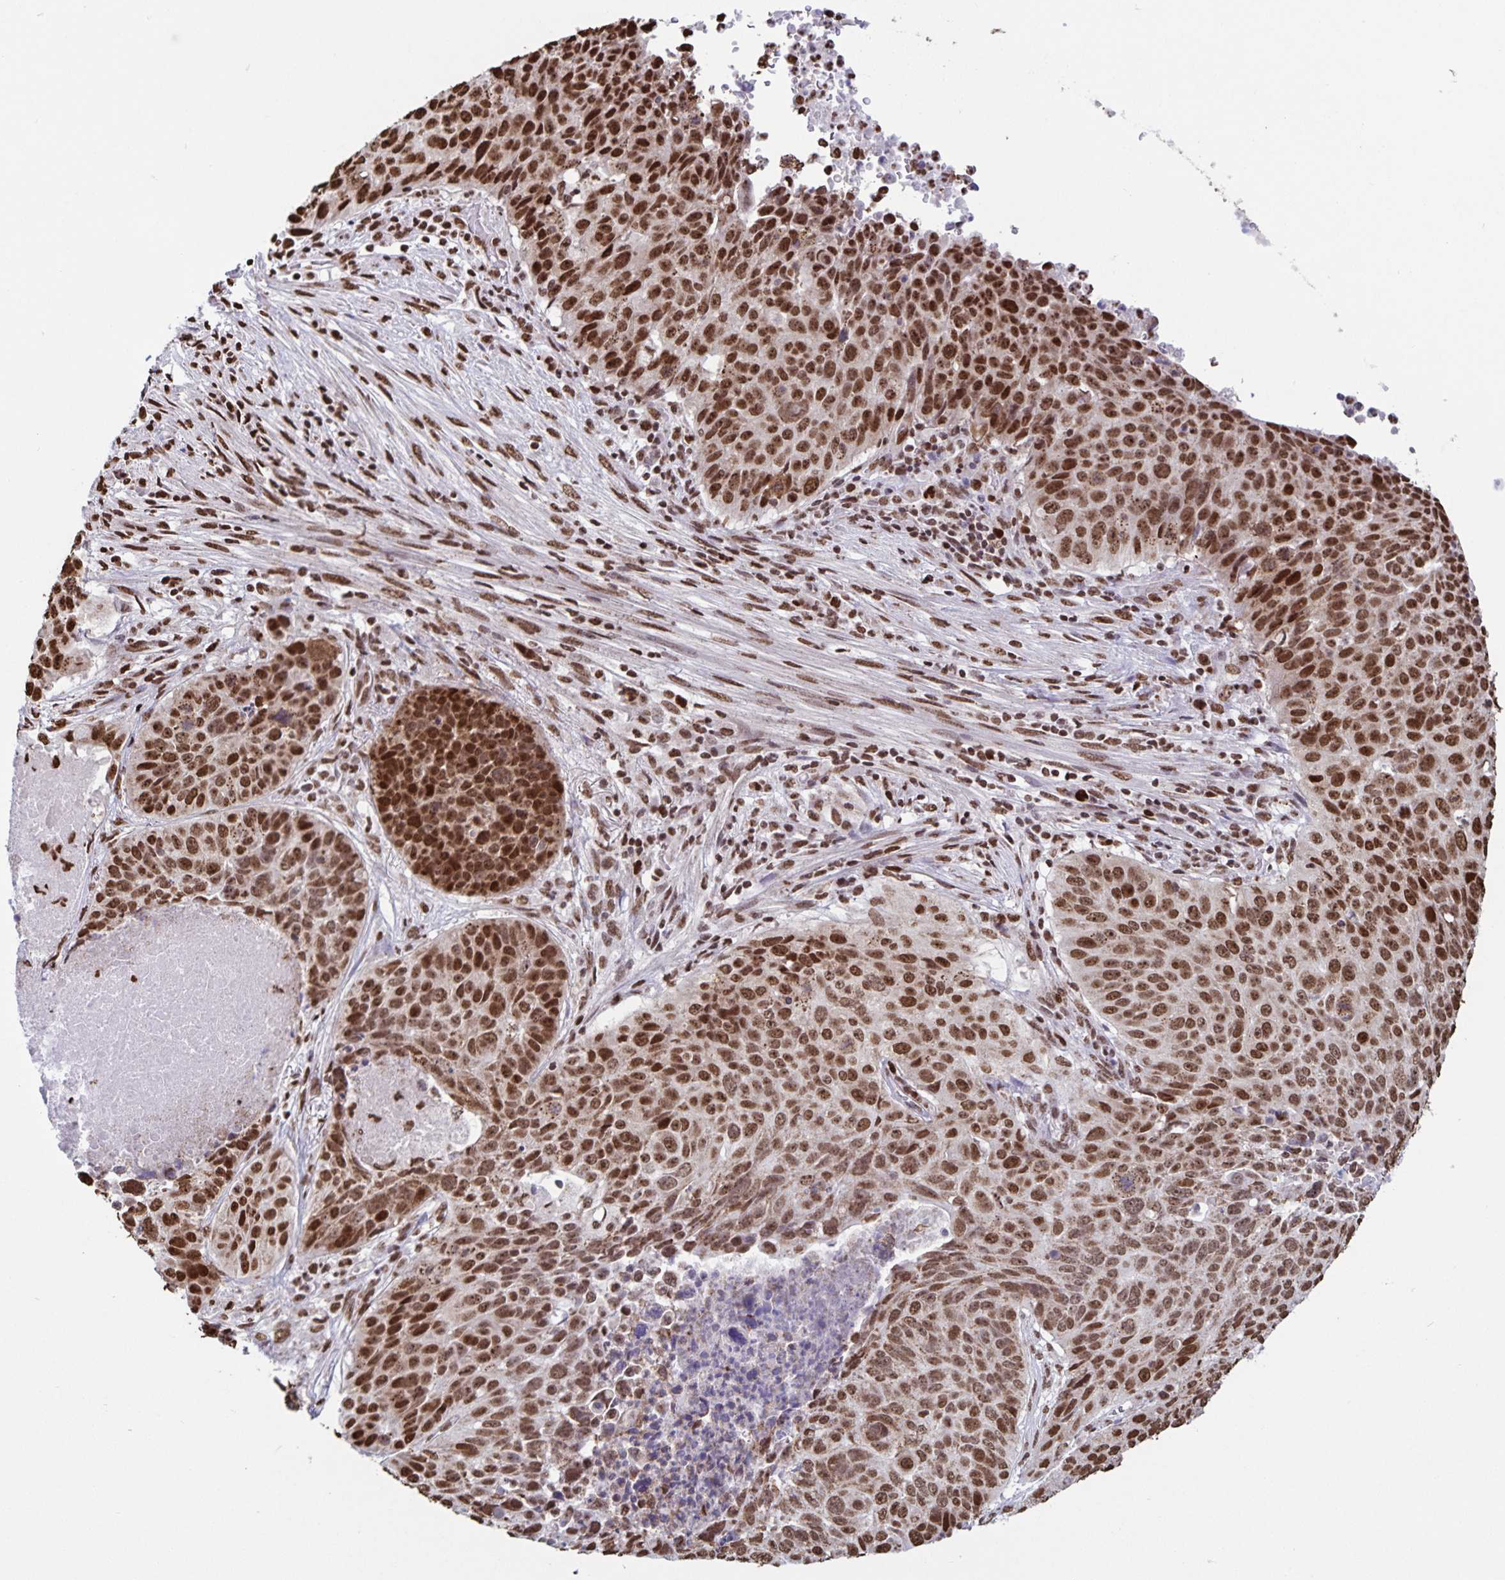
{"staining": {"intensity": "moderate", "quantity": ">75%", "location": "nuclear"}, "tissue": "lung cancer", "cell_type": "Tumor cells", "image_type": "cancer", "snomed": [{"axis": "morphology", "description": "Normal tissue, NOS"}, {"axis": "morphology", "description": "Squamous cell carcinoma, NOS"}, {"axis": "topography", "description": "Bronchus"}, {"axis": "topography", "description": "Lung"}], "caption": "Lung squamous cell carcinoma stained for a protein (brown) demonstrates moderate nuclear positive expression in about >75% of tumor cells.", "gene": "DUT", "patient": {"sex": "male", "age": 64}}